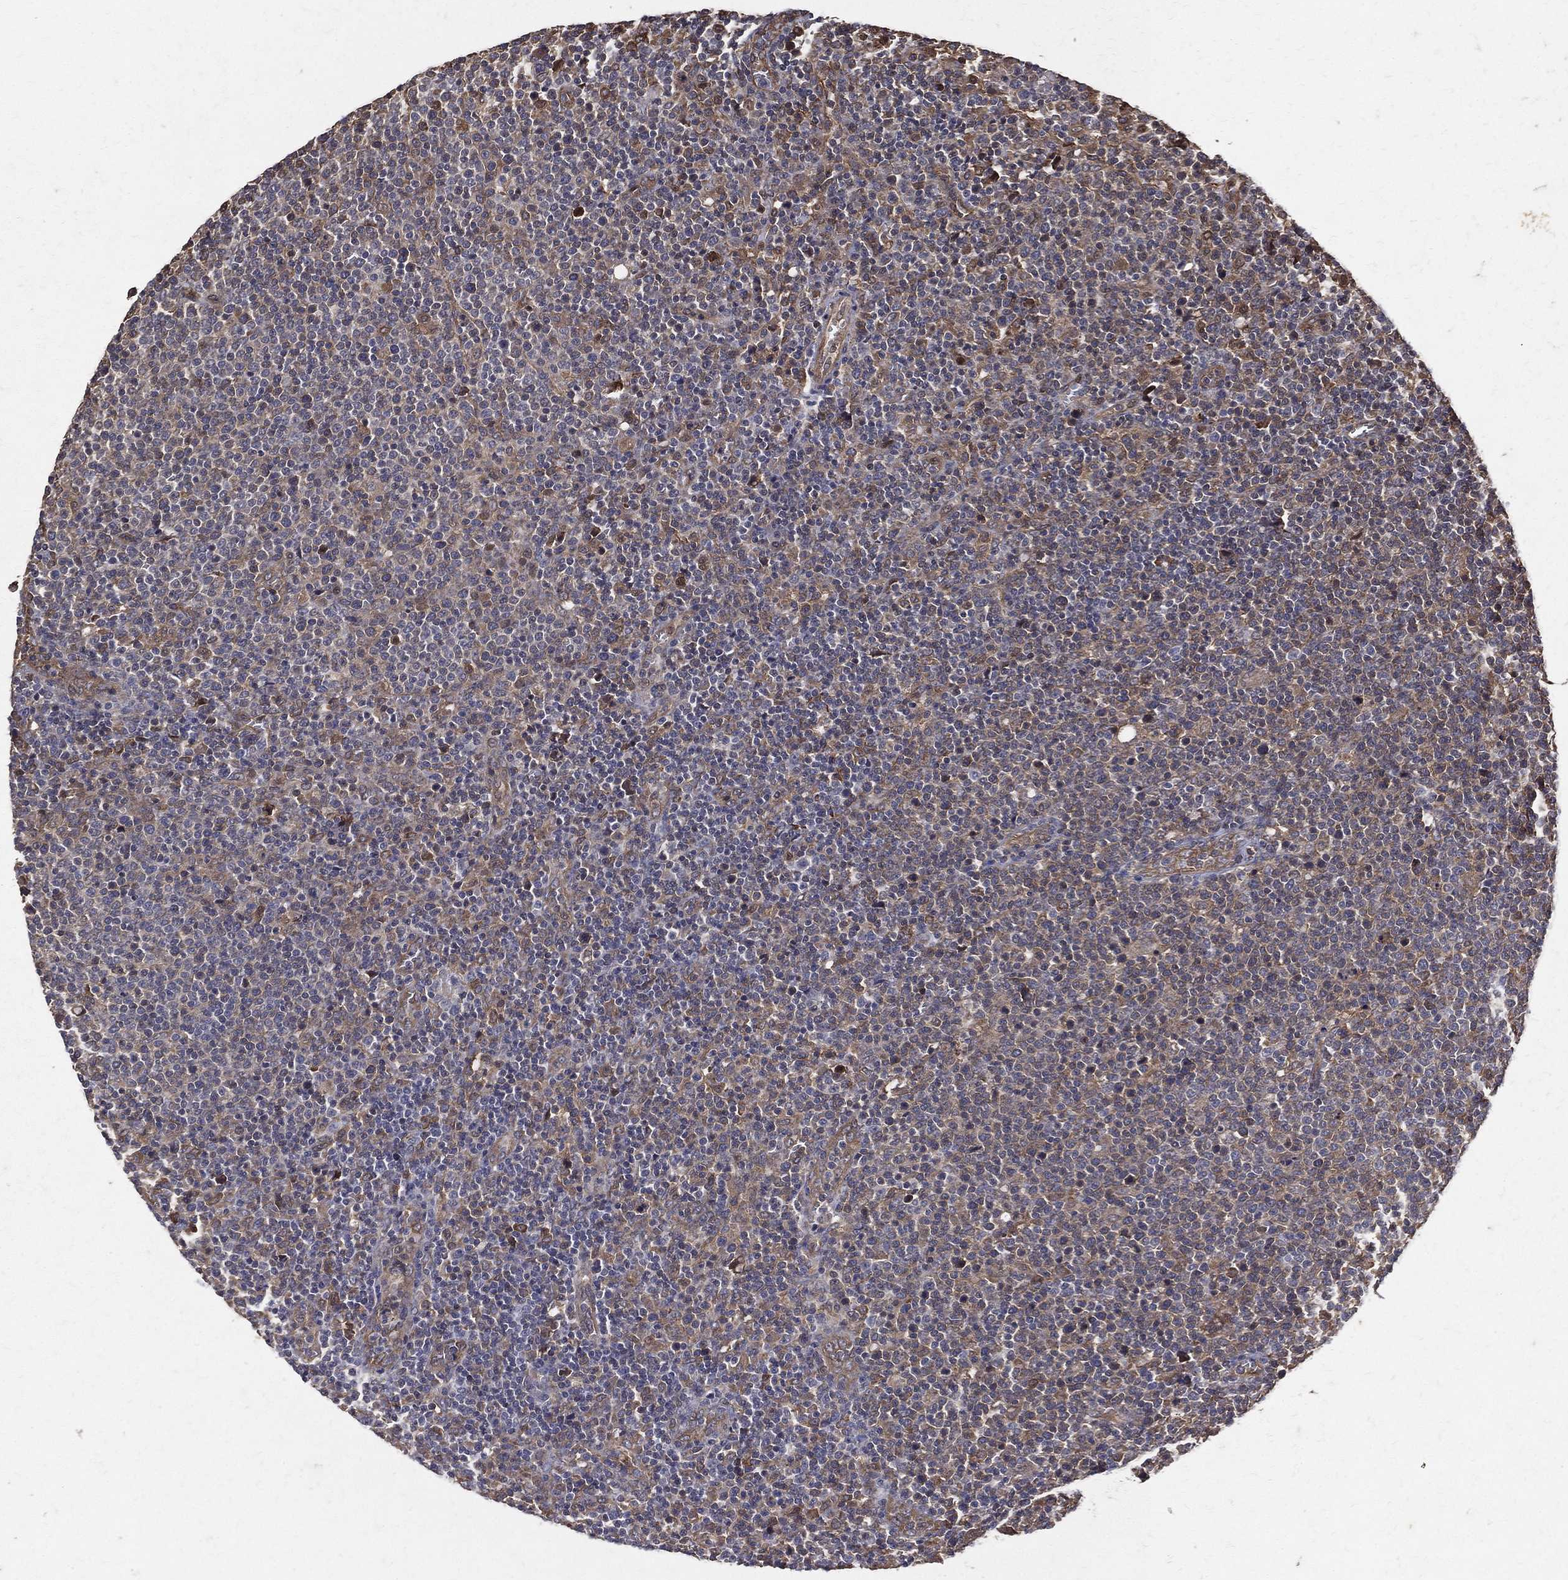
{"staining": {"intensity": "moderate", "quantity": "<25%", "location": "cytoplasmic/membranous"}, "tissue": "lymphoma", "cell_type": "Tumor cells", "image_type": "cancer", "snomed": [{"axis": "morphology", "description": "Malignant lymphoma, non-Hodgkin's type, High grade"}, {"axis": "topography", "description": "Lymph node"}], "caption": "Moderate cytoplasmic/membranous positivity is present in about <25% of tumor cells in malignant lymphoma, non-Hodgkin's type (high-grade).", "gene": "DPYSL2", "patient": {"sex": "male", "age": 61}}